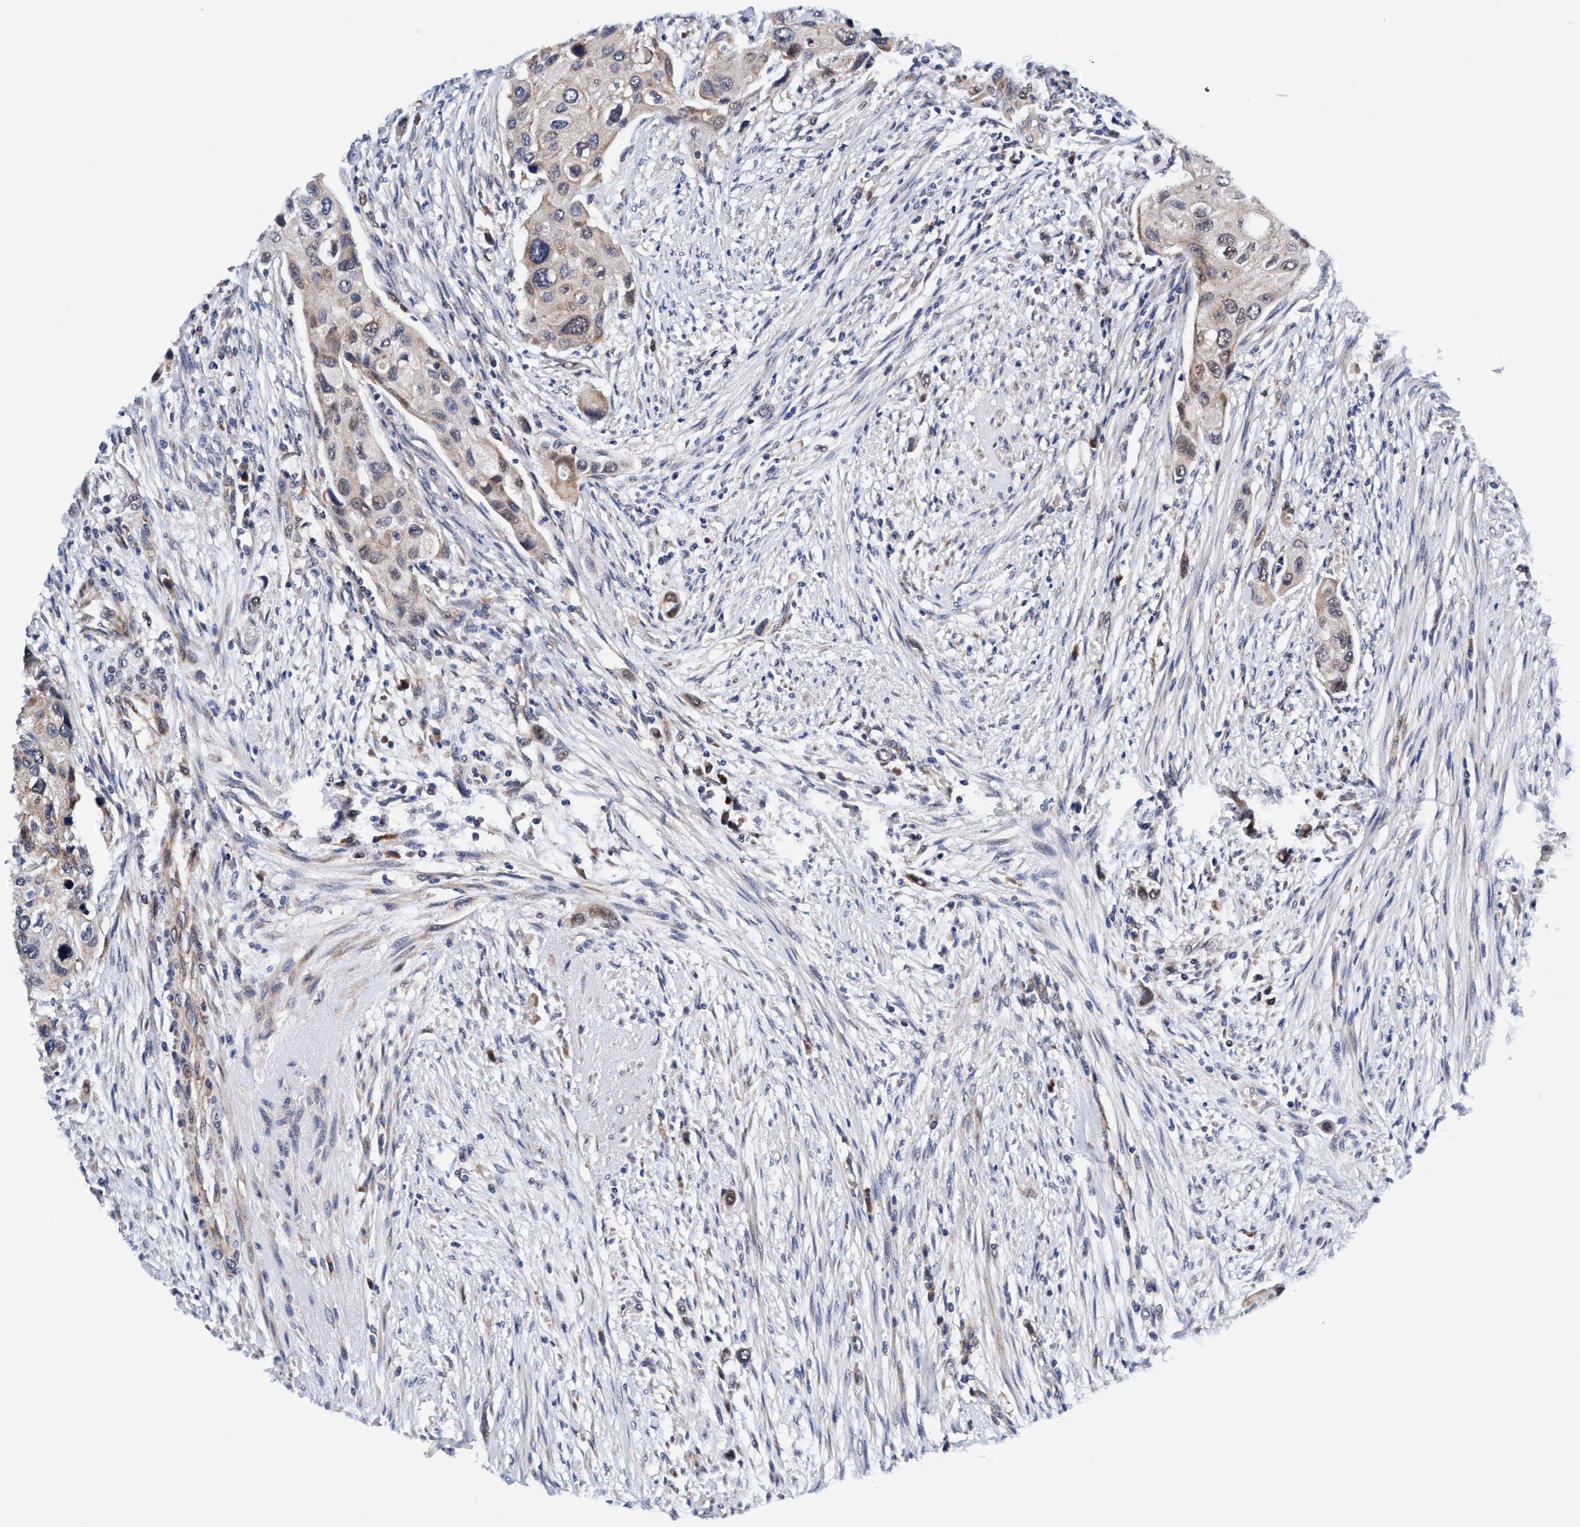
{"staining": {"intensity": "weak", "quantity": "<25%", "location": "cytoplasmic/membranous"}, "tissue": "urothelial cancer", "cell_type": "Tumor cells", "image_type": "cancer", "snomed": [{"axis": "morphology", "description": "Urothelial carcinoma, High grade"}, {"axis": "topography", "description": "Urinary bladder"}], "caption": "Immunohistochemical staining of urothelial cancer displays no significant positivity in tumor cells.", "gene": "AGAP2", "patient": {"sex": "female", "age": 56}}